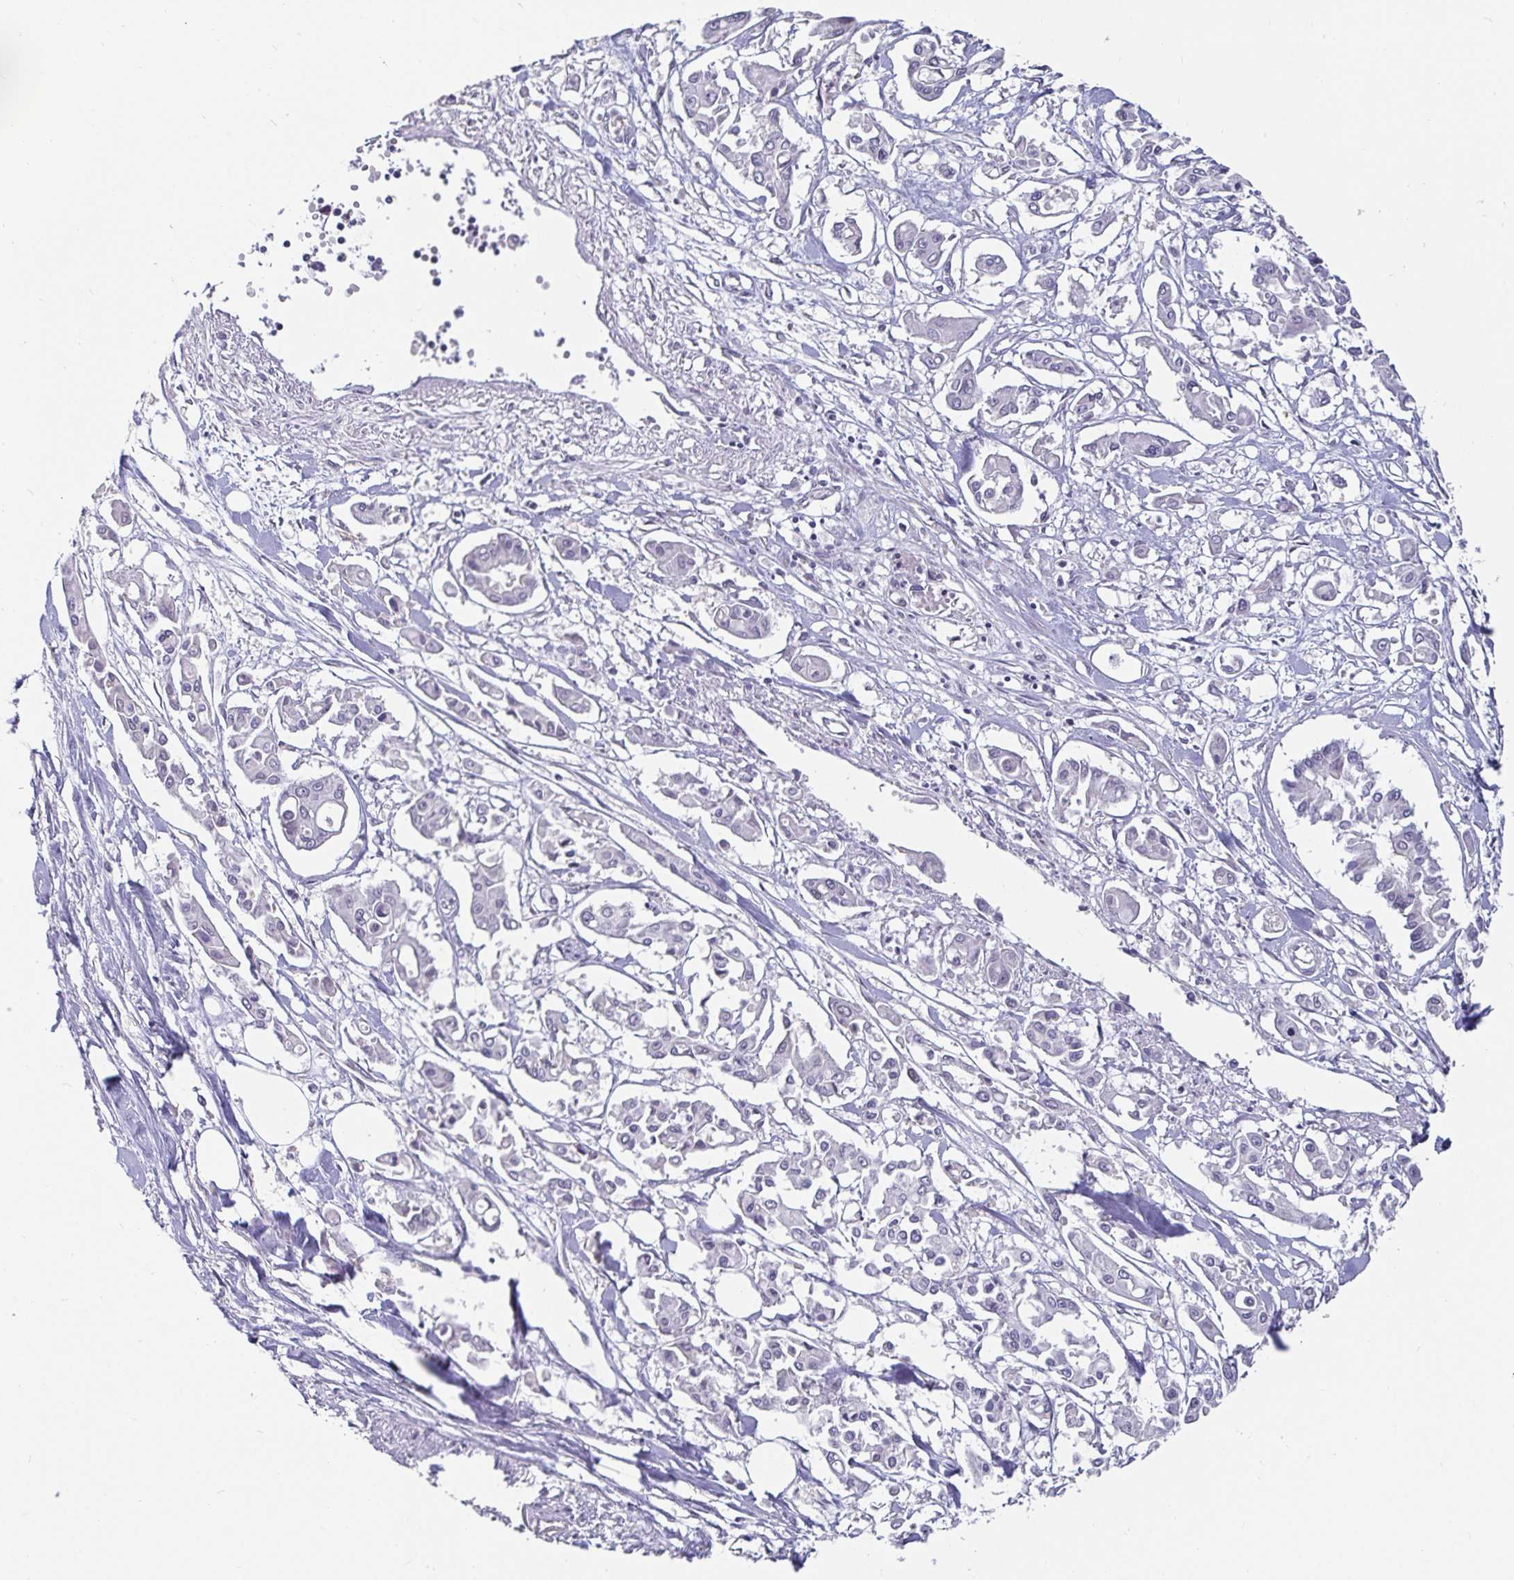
{"staining": {"intensity": "negative", "quantity": "none", "location": "none"}, "tissue": "pancreatic cancer", "cell_type": "Tumor cells", "image_type": "cancer", "snomed": [{"axis": "morphology", "description": "Adenocarcinoma, NOS"}, {"axis": "topography", "description": "Pancreas"}], "caption": "A photomicrograph of human pancreatic adenocarcinoma is negative for staining in tumor cells.", "gene": "ANLN", "patient": {"sex": "male", "age": 61}}